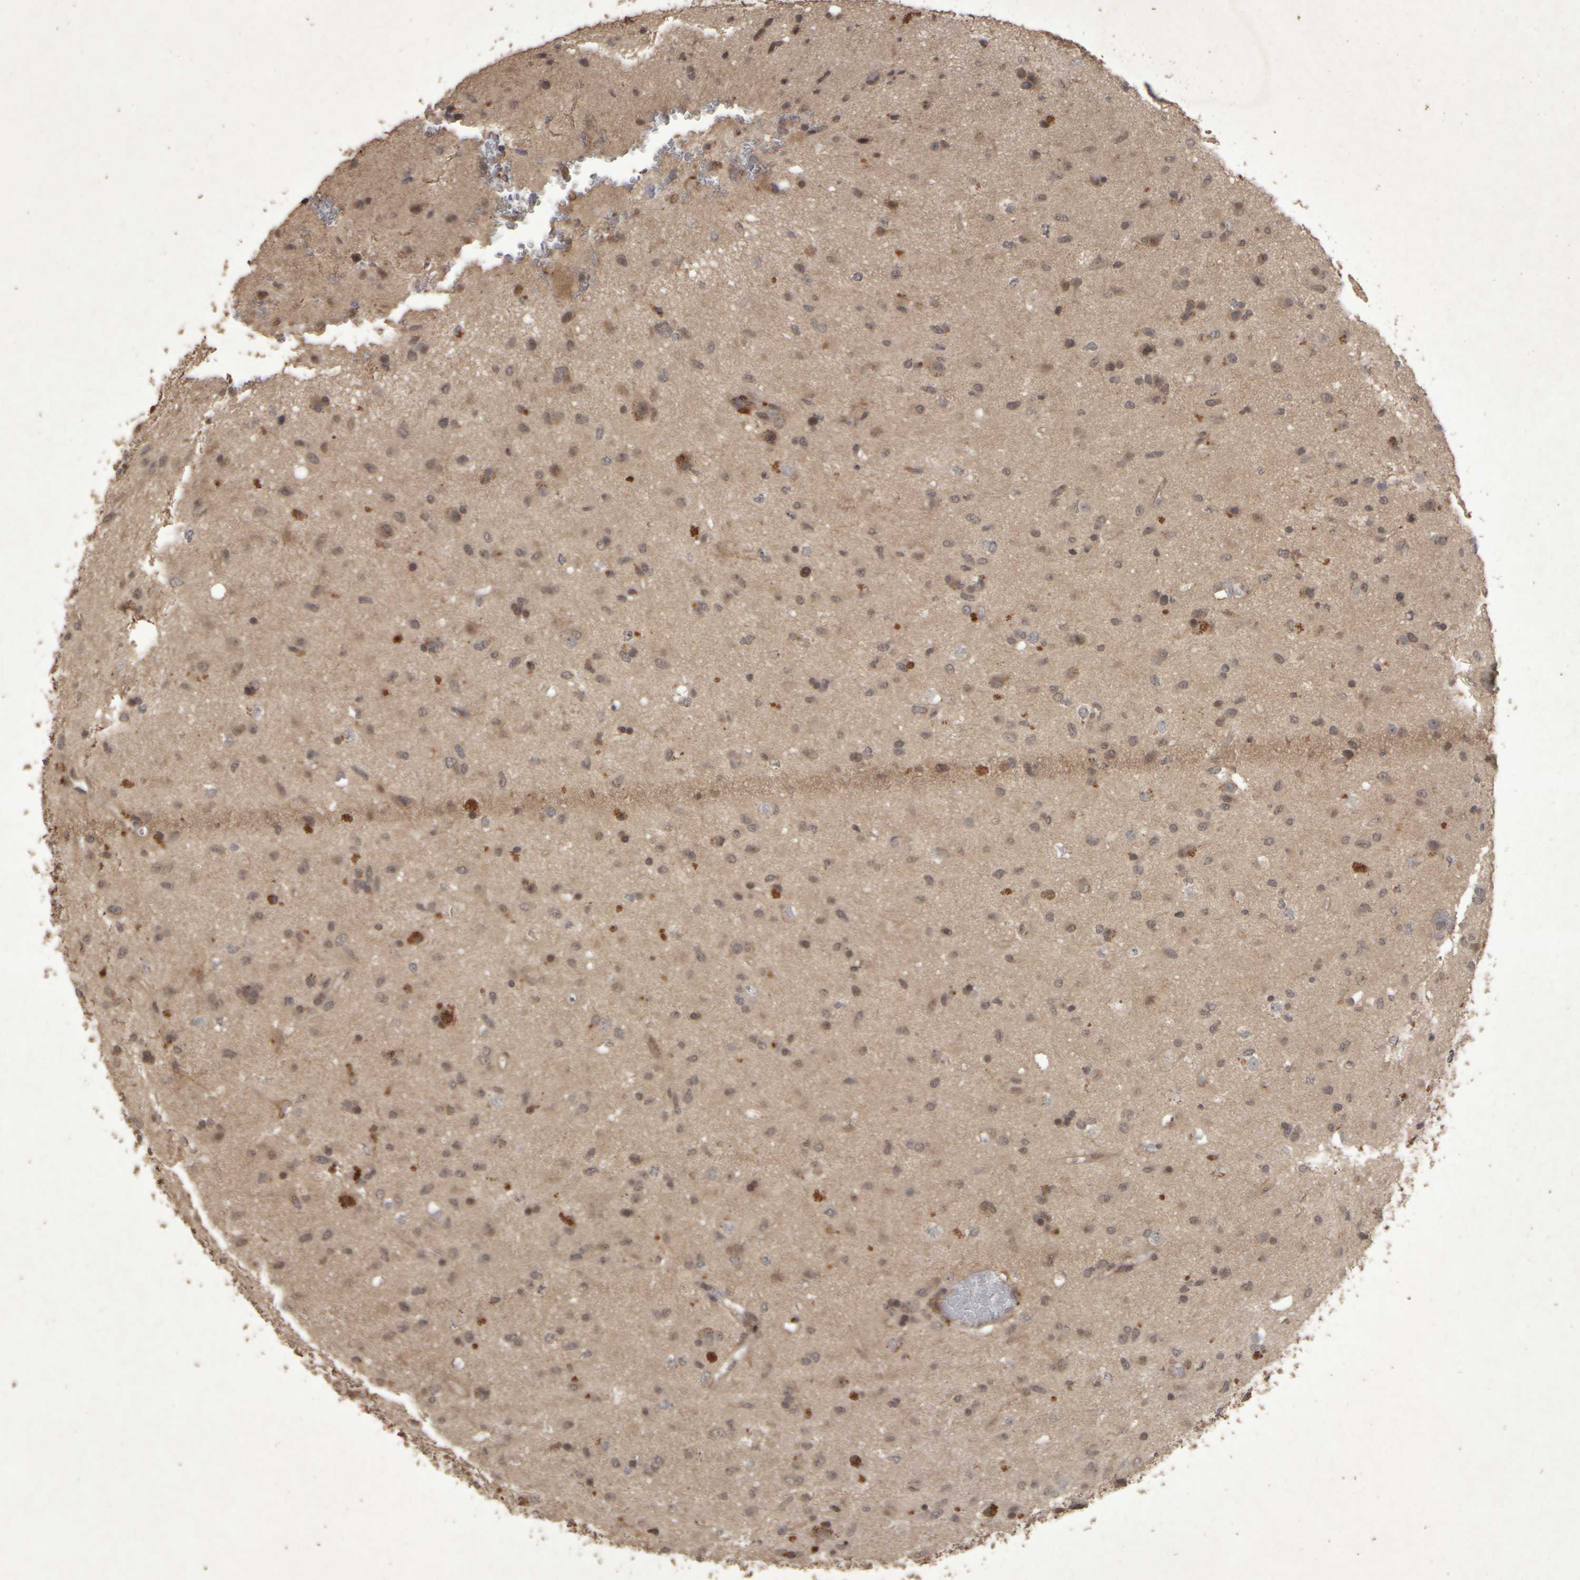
{"staining": {"intensity": "moderate", "quantity": "<25%", "location": "cytoplasmic/membranous,nuclear"}, "tissue": "glioma", "cell_type": "Tumor cells", "image_type": "cancer", "snomed": [{"axis": "morphology", "description": "Glioma, malignant, Low grade"}, {"axis": "topography", "description": "Brain"}], "caption": "Immunohistochemistry of malignant glioma (low-grade) reveals low levels of moderate cytoplasmic/membranous and nuclear staining in approximately <25% of tumor cells.", "gene": "ACO1", "patient": {"sex": "male", "age": 77}}